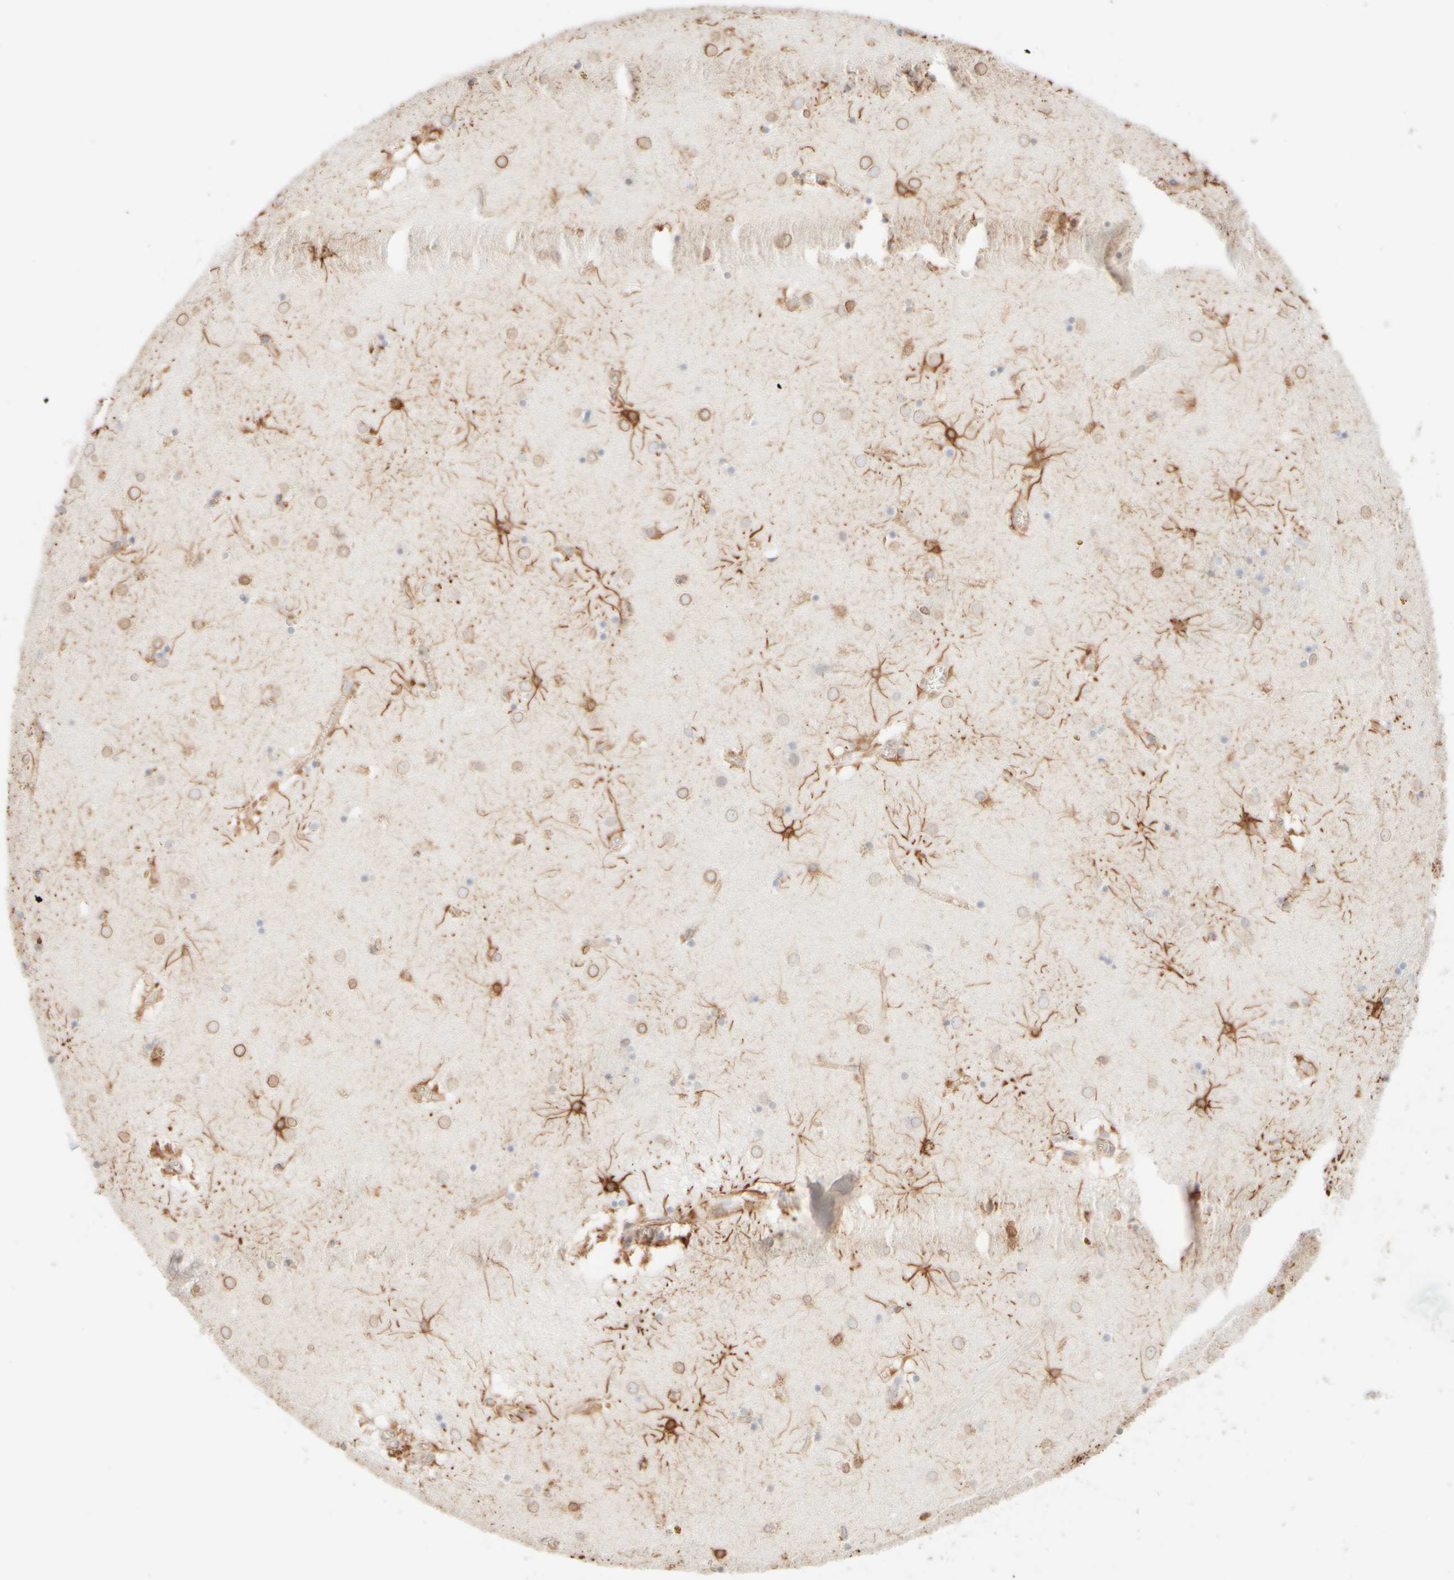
{"staining": {"intensity": "strong", "quantity": "<25%", "location": "cytoplasmic/membranous"}, "tissue": "caudate", "cell_type": "Glial cells", "image_type": "normal", "snomed": [{"axis": "morphology", "description": "Normal tissue, NOS"}, {"axis": "topography", "description": "Lateral ventricle wall"}], "caption": "About <25% of glial cells in unremarkable human caudate display strong cytoplasmic/membranous protein positivity as visualized by brown immunohistochemical staining.", "gene": "KRT15", "patient": {"sex": "male", "age": 70}}